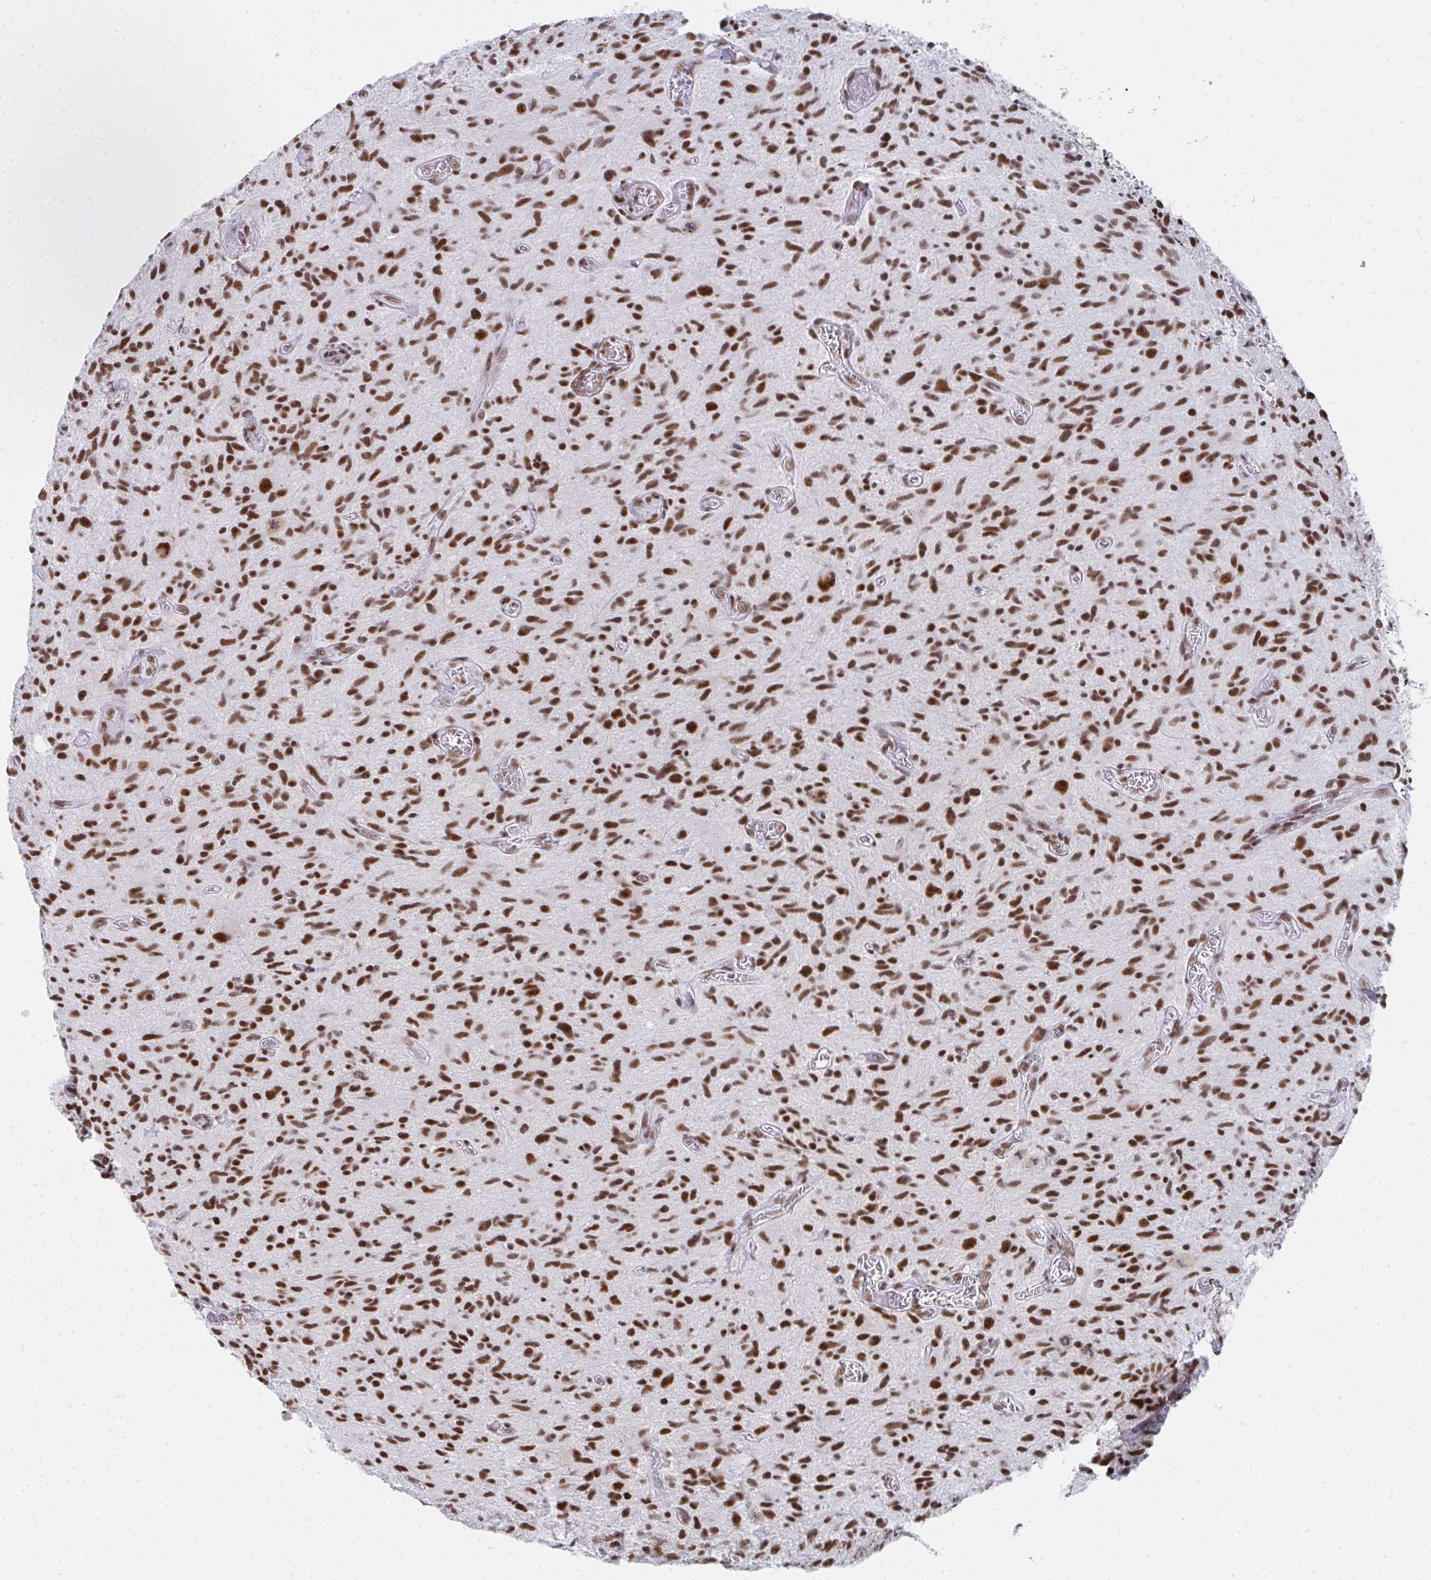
{"staining": {"intensity": "moderate", "quantity": ">75%", "location": "nuclear"}, "tissue": "glioma", "cell_type": "Tumor cells", "image_type": "cancer", "snomed": [{"axis": "morphology", "description": "Glioma, malignant, High grade"}, {"axis": "topography", "description": "Brain"}], "caption": "Immunohistochemical staining of glioma displays moderate nuclear protein positivity in approximately >75% of tumor cells.", "gene": "SNRNP70", "patient": {"sex": "male", "age": 75}}